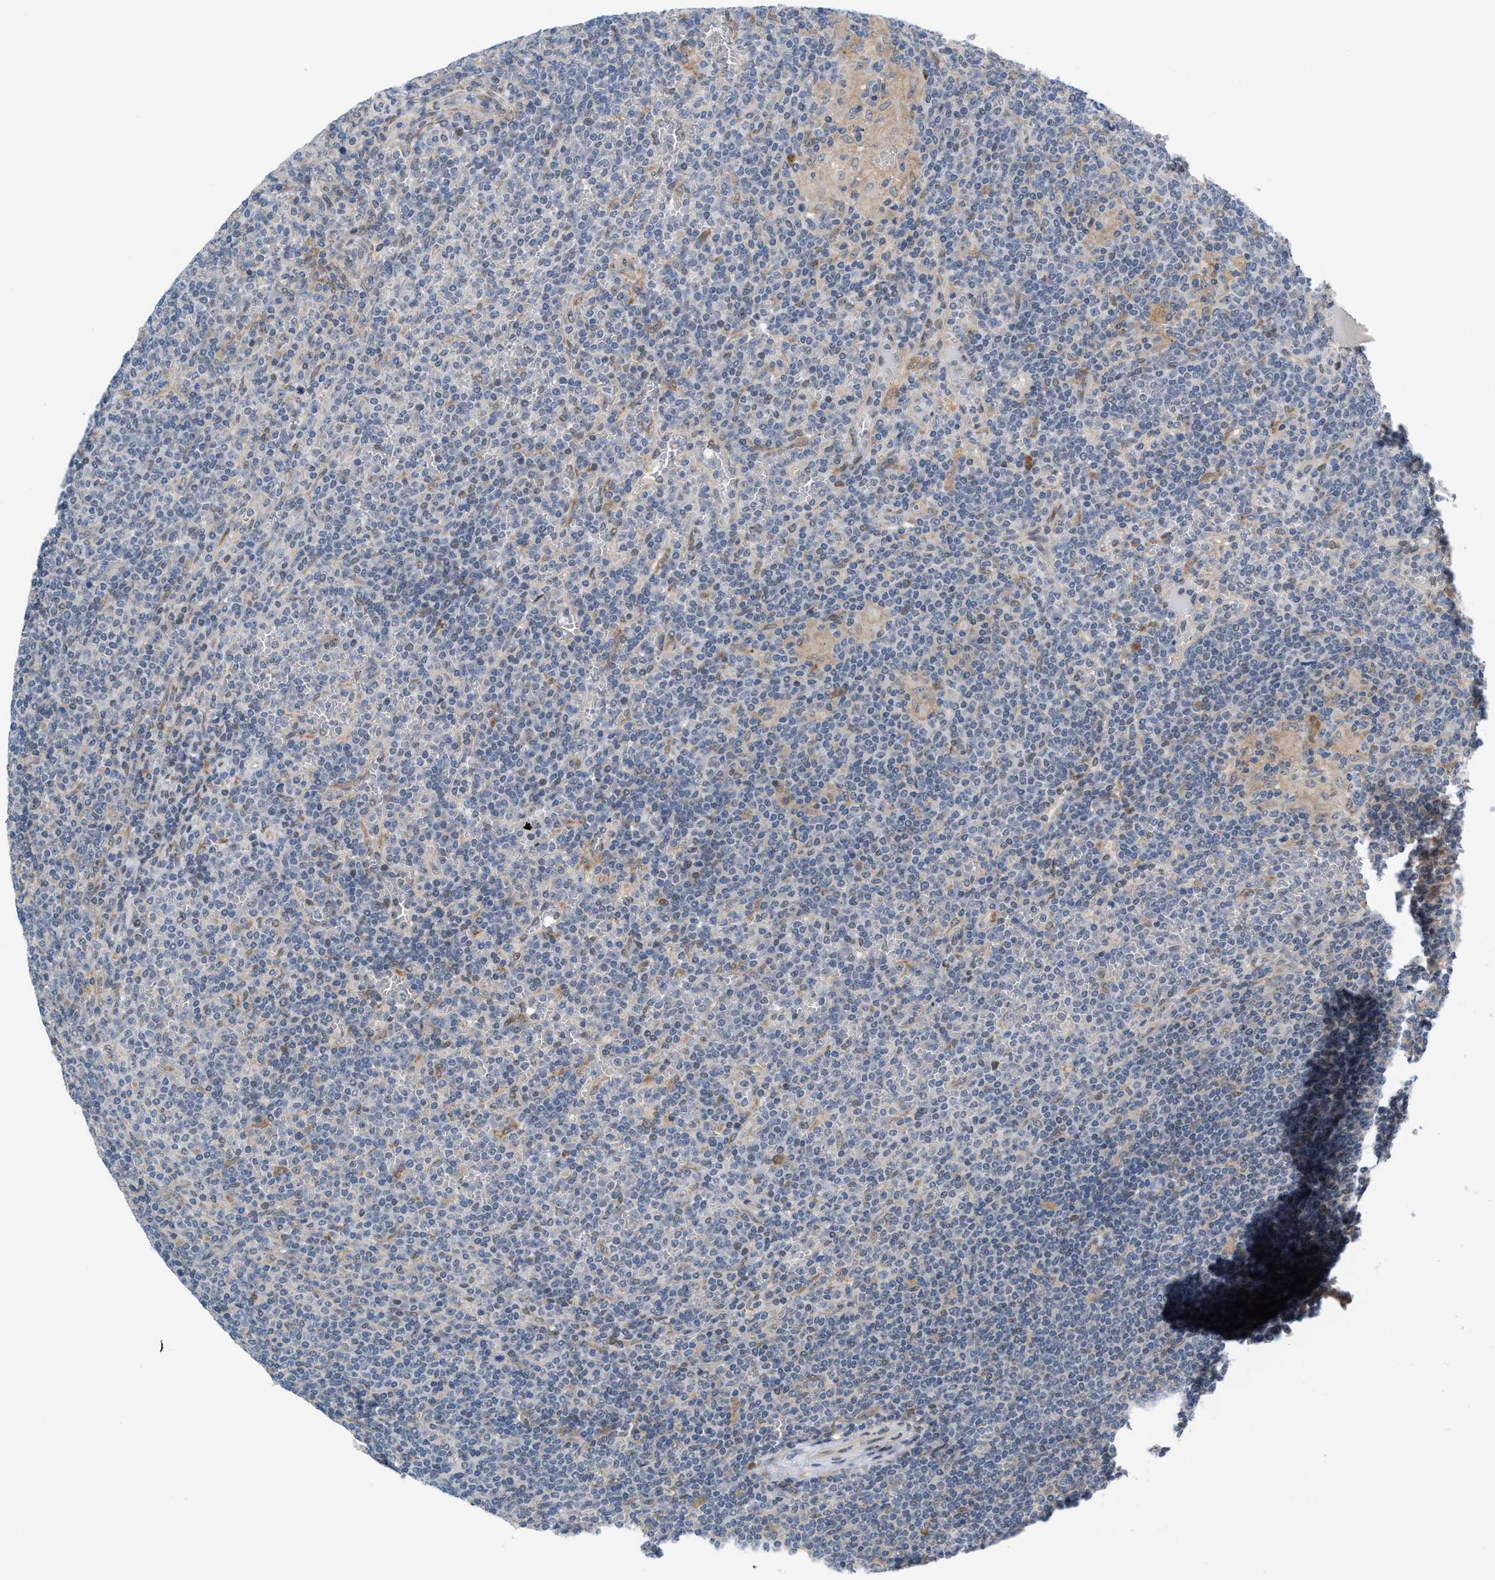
{"staining": {"intensity": "negative", "quantity": "none", "location": "none"}, "tissue": "lymphoma", "cell_type": "Tumor cells", "image_type": "cancer", "snomed": [{"axis": "morphology", "description": "Malignant lymphoma, non-Hodgkin's type, Low grade"}, {"axis": "topography", "description": "Spleen"}], "caption": "Low-grade malignant lymphoma, non-Hodgkin's type was stained to show a protein in brown. There is no significant positivity in tumor cells. (Stains: DAB (3,3'-diaminobenzidine) immunohistochemistry (IHC) with hematoxylin counter stain, Microscopy: brightfield microscopy at high magnification).", "gene": "MFSD6", "patient": {"sex": "female", "age": 19}}